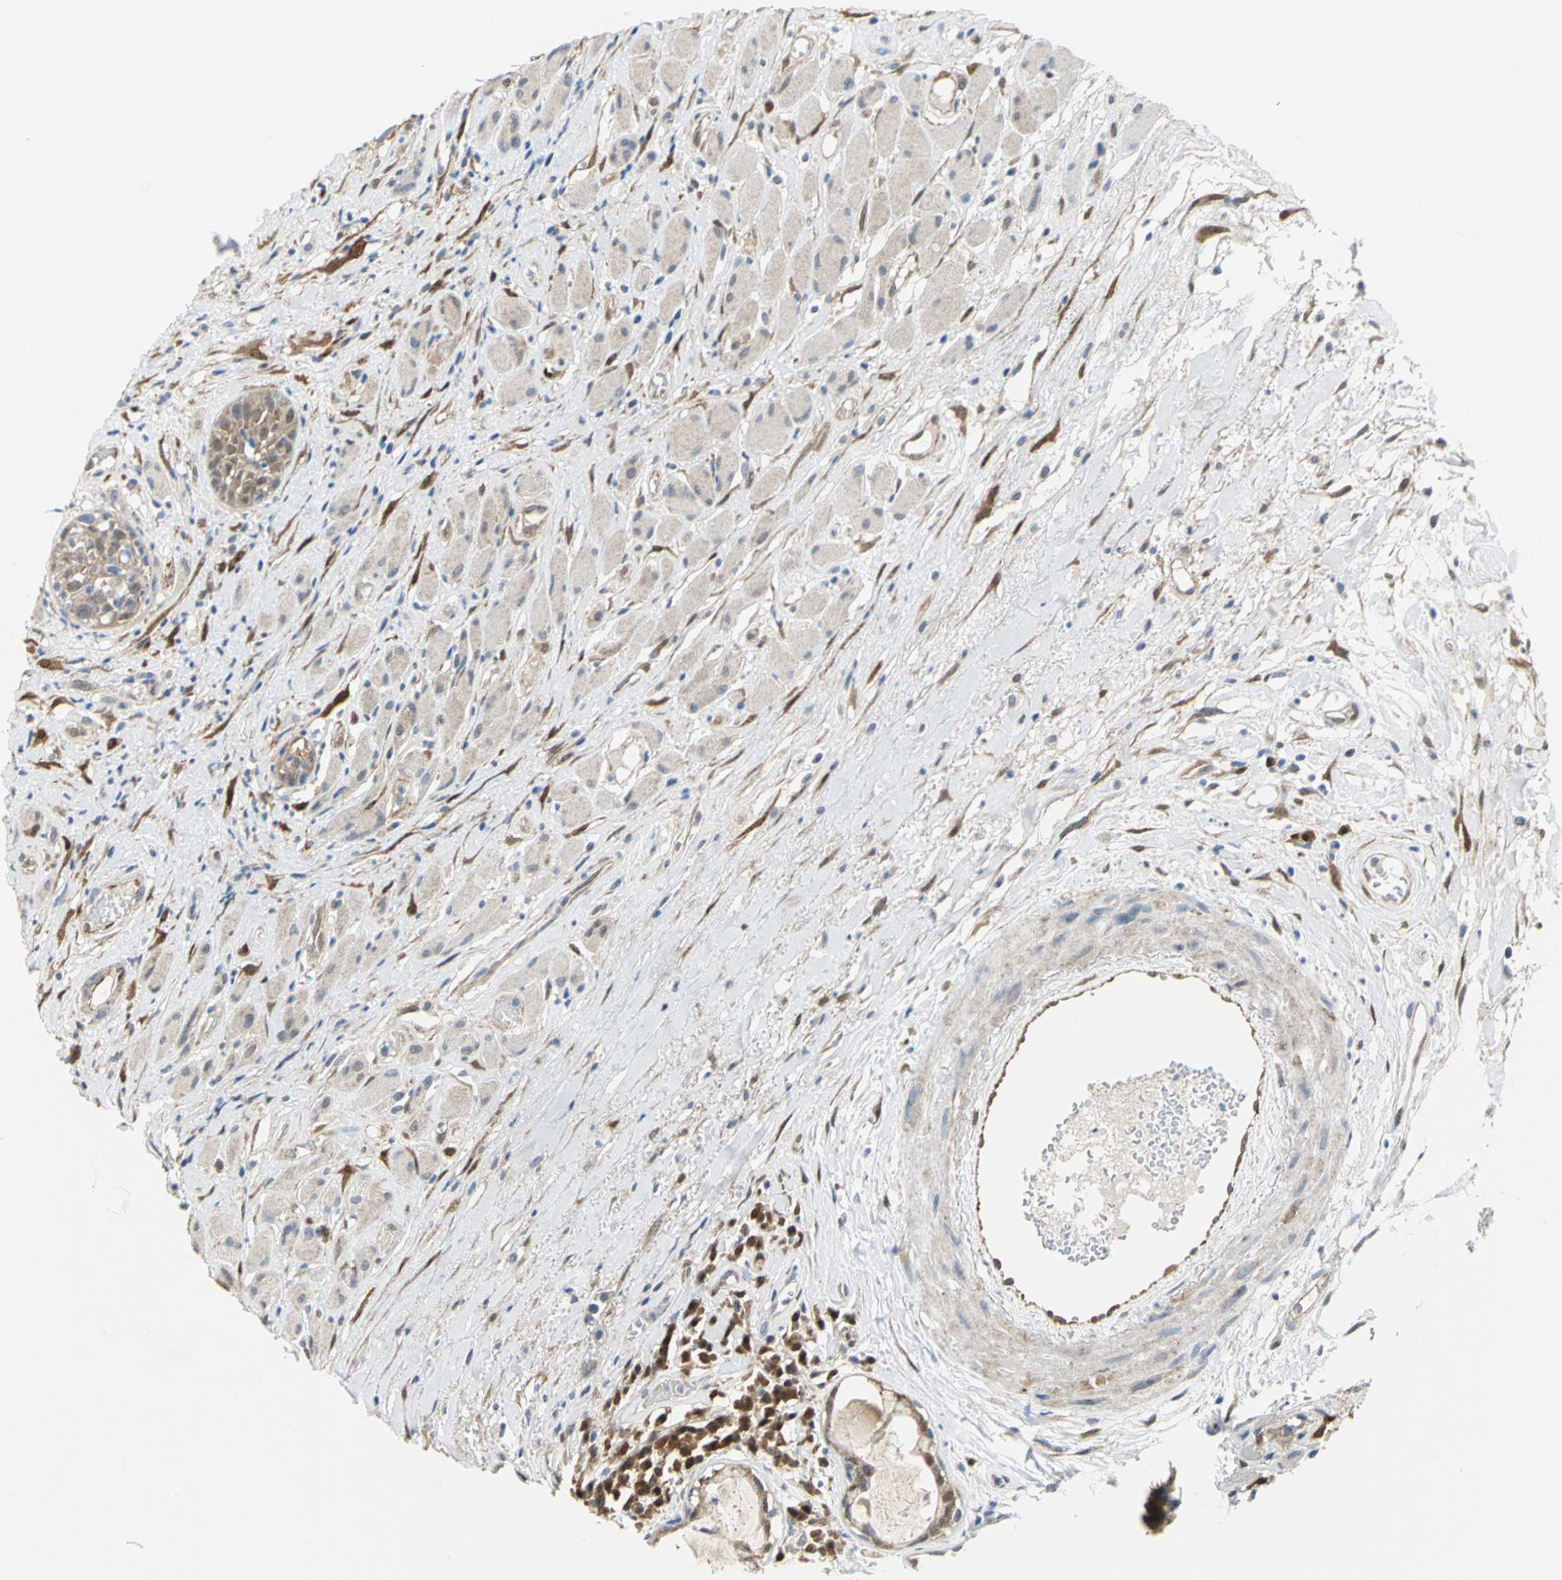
{"staining": {"intensity": "weak", "quantity": "25%-75%", "location": "cytoplasmic/membranous"}, "tissue": "head and neck cancer", "cell_type": "Tumor cells", "image_type": "cancer", "snomed": [{"axis": "morphology", "description": "Squamous cell carcinoma, NOS"}, {"axis": "topography", "description": "Head-Neck"}], "caption": "Head and neck squamous cell carcinoma tissue exhibits weak cytoplasmic/membranous positivity in about 25%-75% of tumor cells, visualized by immunohistochemistry.", "gene": "PGM3", "patient": {"sex": "male", "age": 62}}